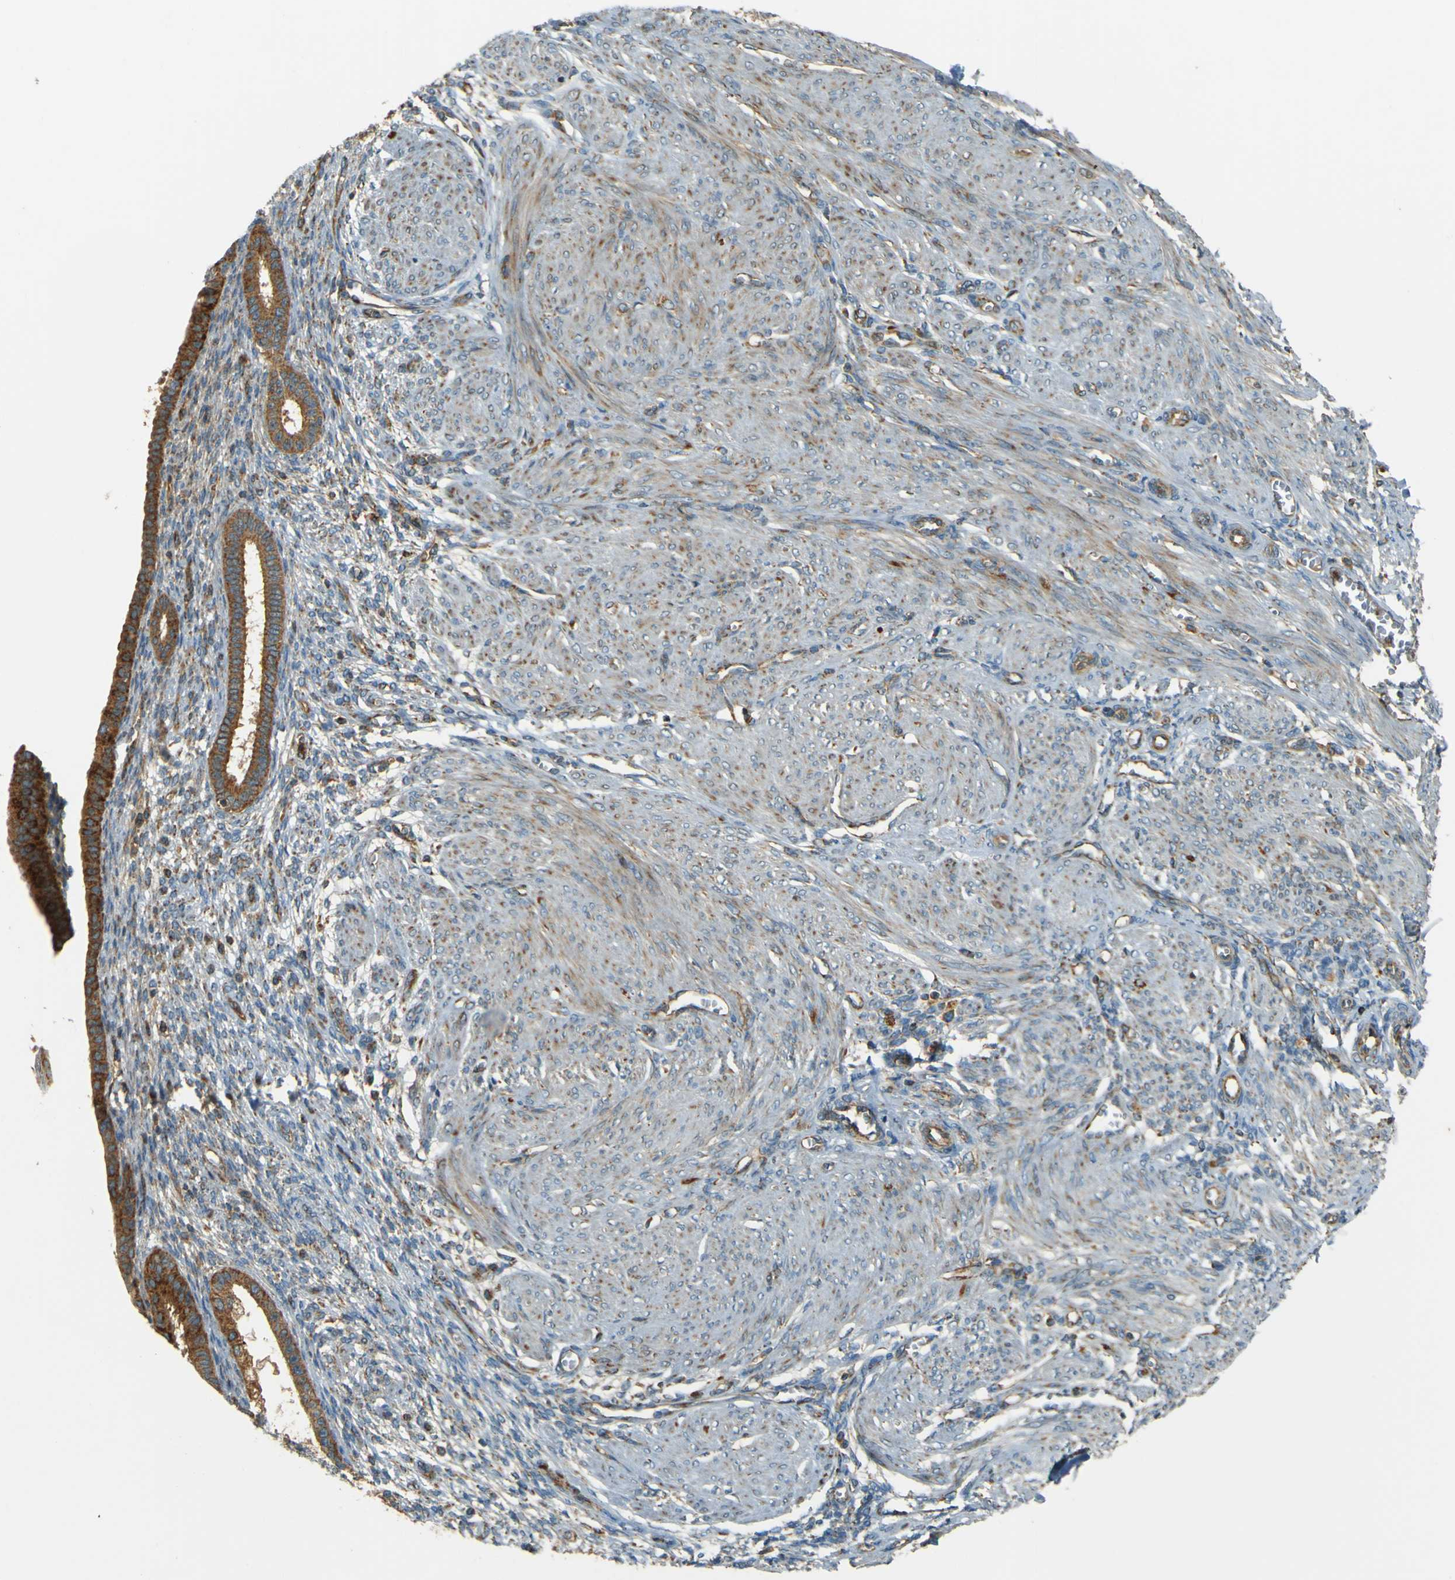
{"staining": {"intensity": "moderate", "quantity": "25%-75%", "location": "cytoplasmic/membranous"}, "tissue": "endometrium", "cell_type": "Cells in endometrial stroma", "image_type": "normal", "snomed": [{"axis": "morphology", "description": "Normal tissue, NOS"}, {"axis": "topography", "description": "Endometrium"}], "caption": "This micrograph reveals immunohistochemistry staining of unremarkable human endometrium, with medium moderate cytoplasmic/membranous positivity in about 25%-75% of cells in endometrial stroma.", "gene": "DNAJC5", "patient": {"sex": "female", "age": 72}}